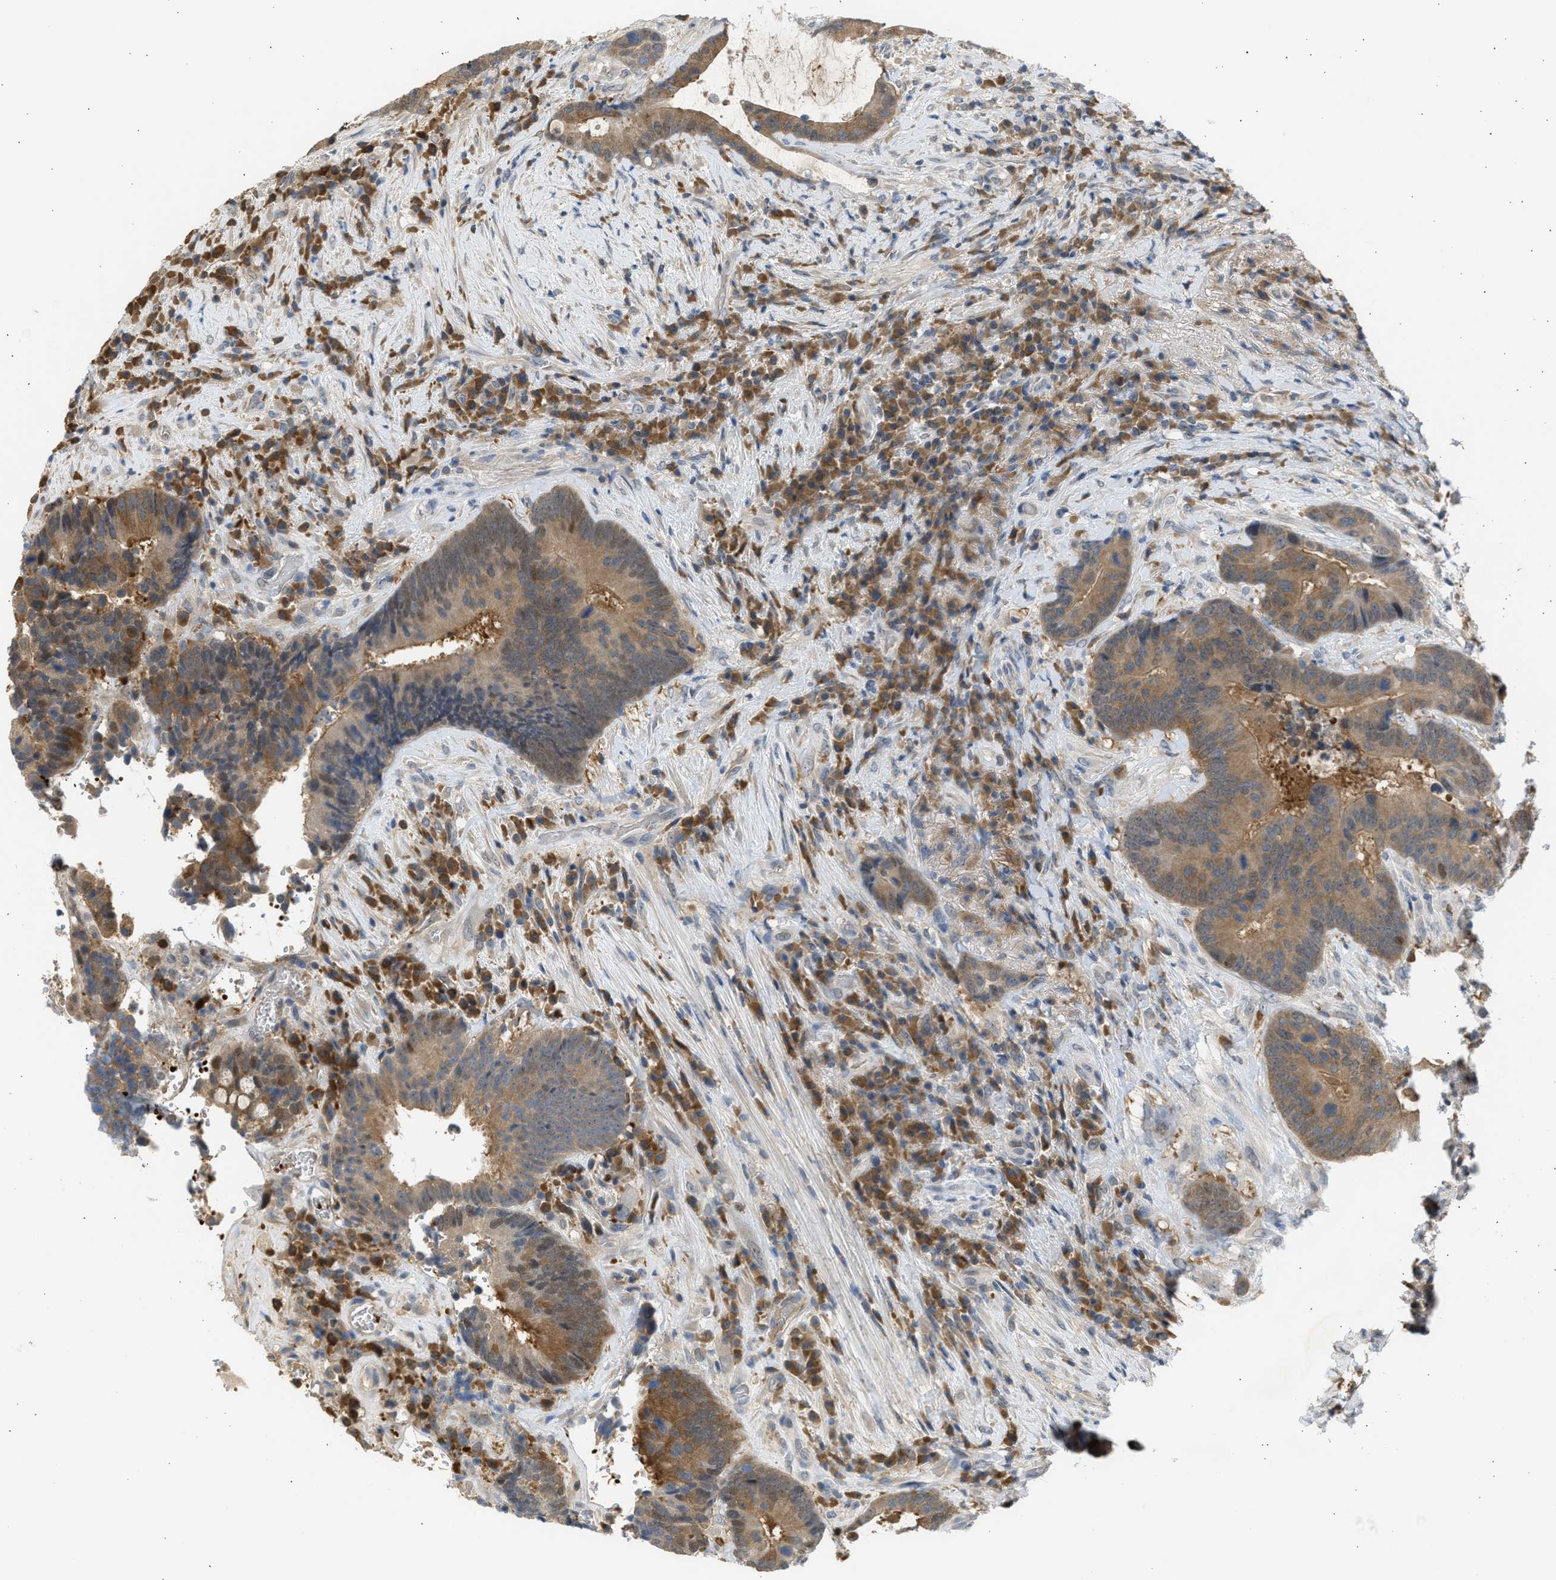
{"staining": {"intensity": "moderate", "quantity": ">75%", "location": "cytoplasmic/membranous"}, "tissue": "colorectal cancer", "cell_type": "Tumor cells", "image_type": "cancer", "snomed": [{"axis": "morphology", "description": "Adenocarcinoma, NOS"}, {"axis": "topography", "description": "Rectum"}], "caption": "Colorectal cancer (adenocarcinoma) was stained to show a protein in brown. There is medium levels of moderate cytoplasmic/membranous staining in approximately >75% of tumor cells.", "gene": "MAPK7", "patient": {"sex": "female", "age": 89}}